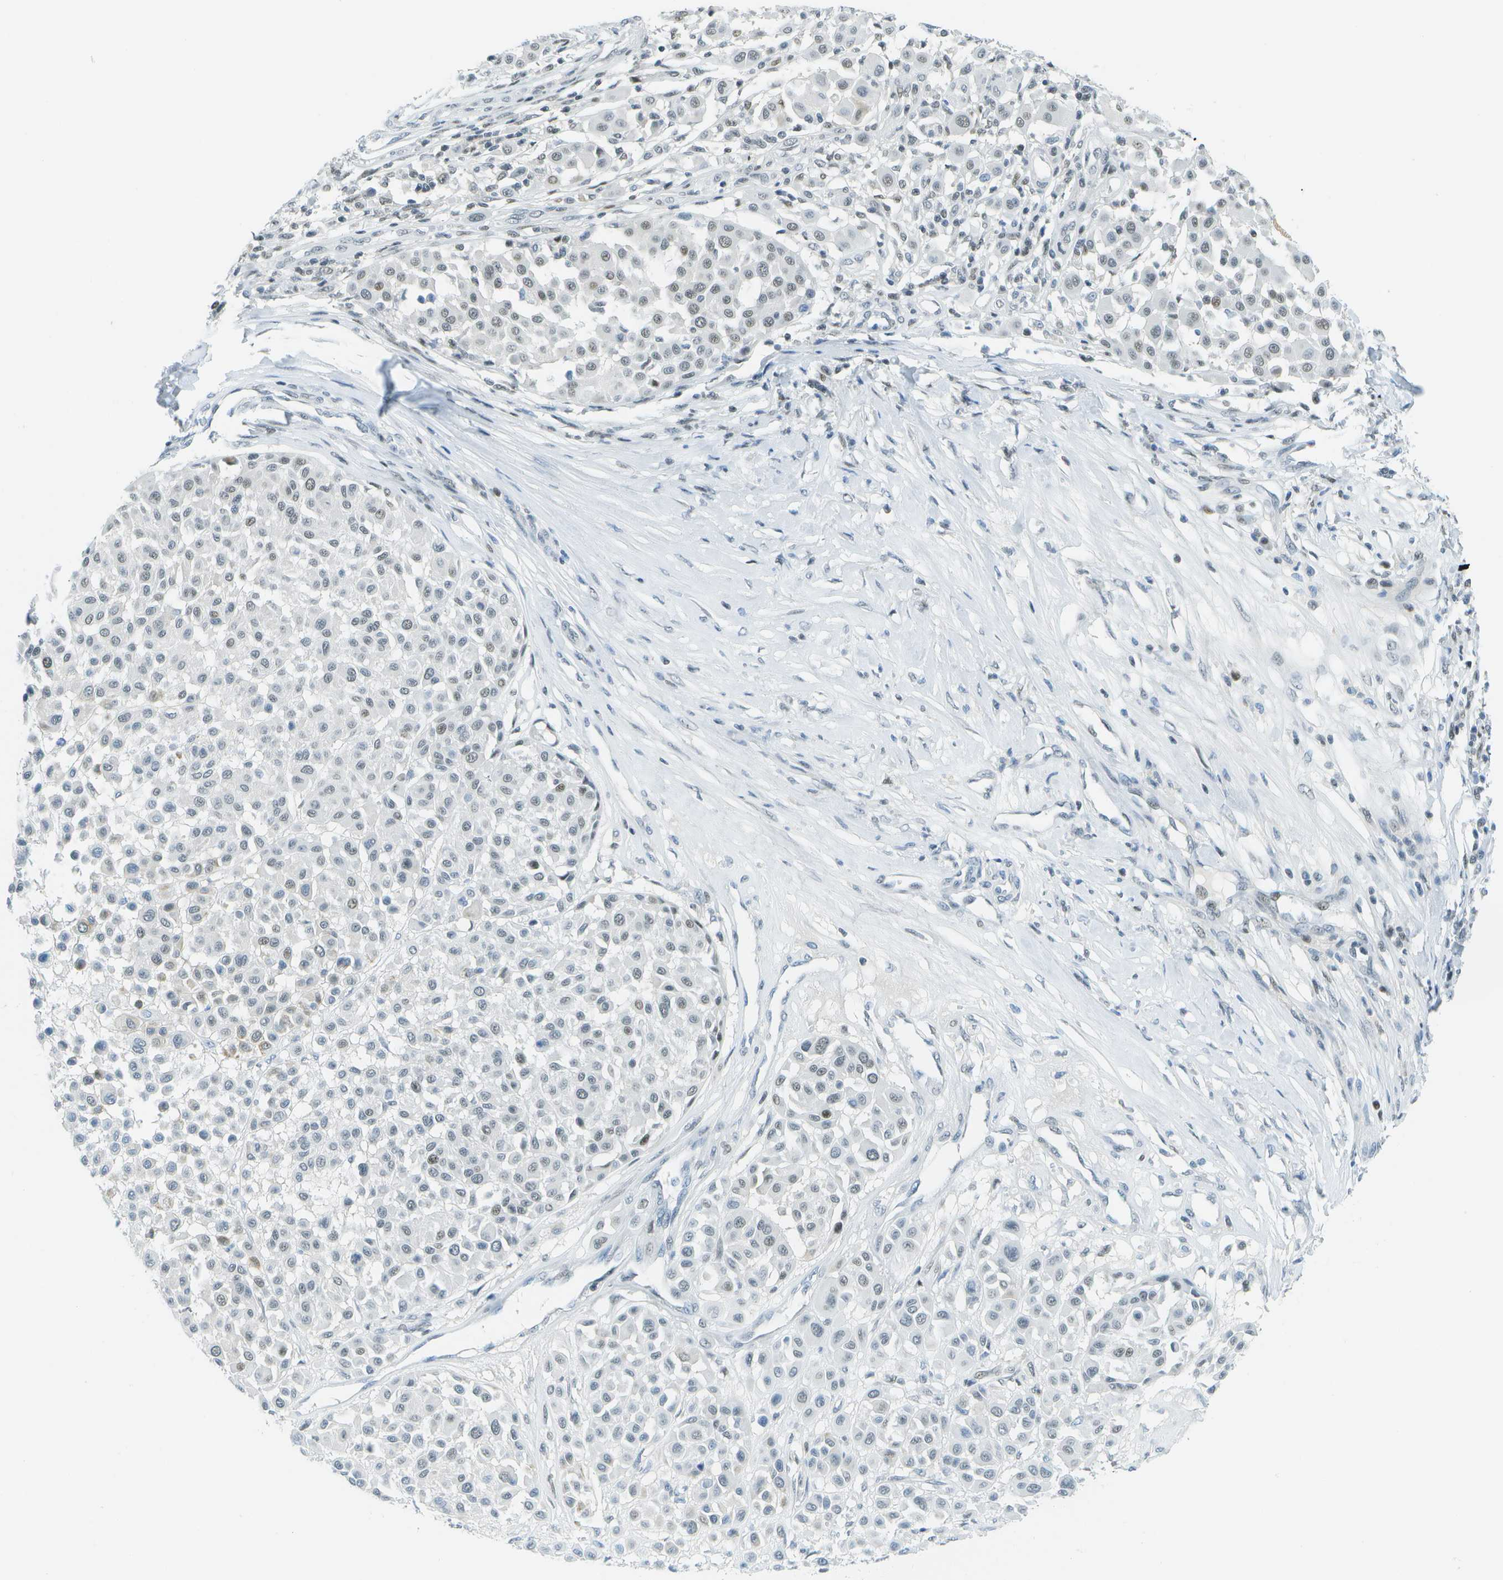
{"staining": {"intensity": "negative", "quantity": "none", "location": "none"}, "tissue": "melanoma", "cell_type": "Tumor cells", "image_type": "cancer", "snomed": [{"axis": "morphology", "description": "Malignant melanoma, Metastatic site"}, {"axis": "topography", "description": "Soft tissue"}], "caption": "IHC photomicrograph of neoplastic tissue: human melanoma stained with DAB (3,3'-diaminobenzidine) exhibits no significant protein expression in tumor cells.", "gene": "NEK11", "patient": {"sex": "male", "age": 41}}